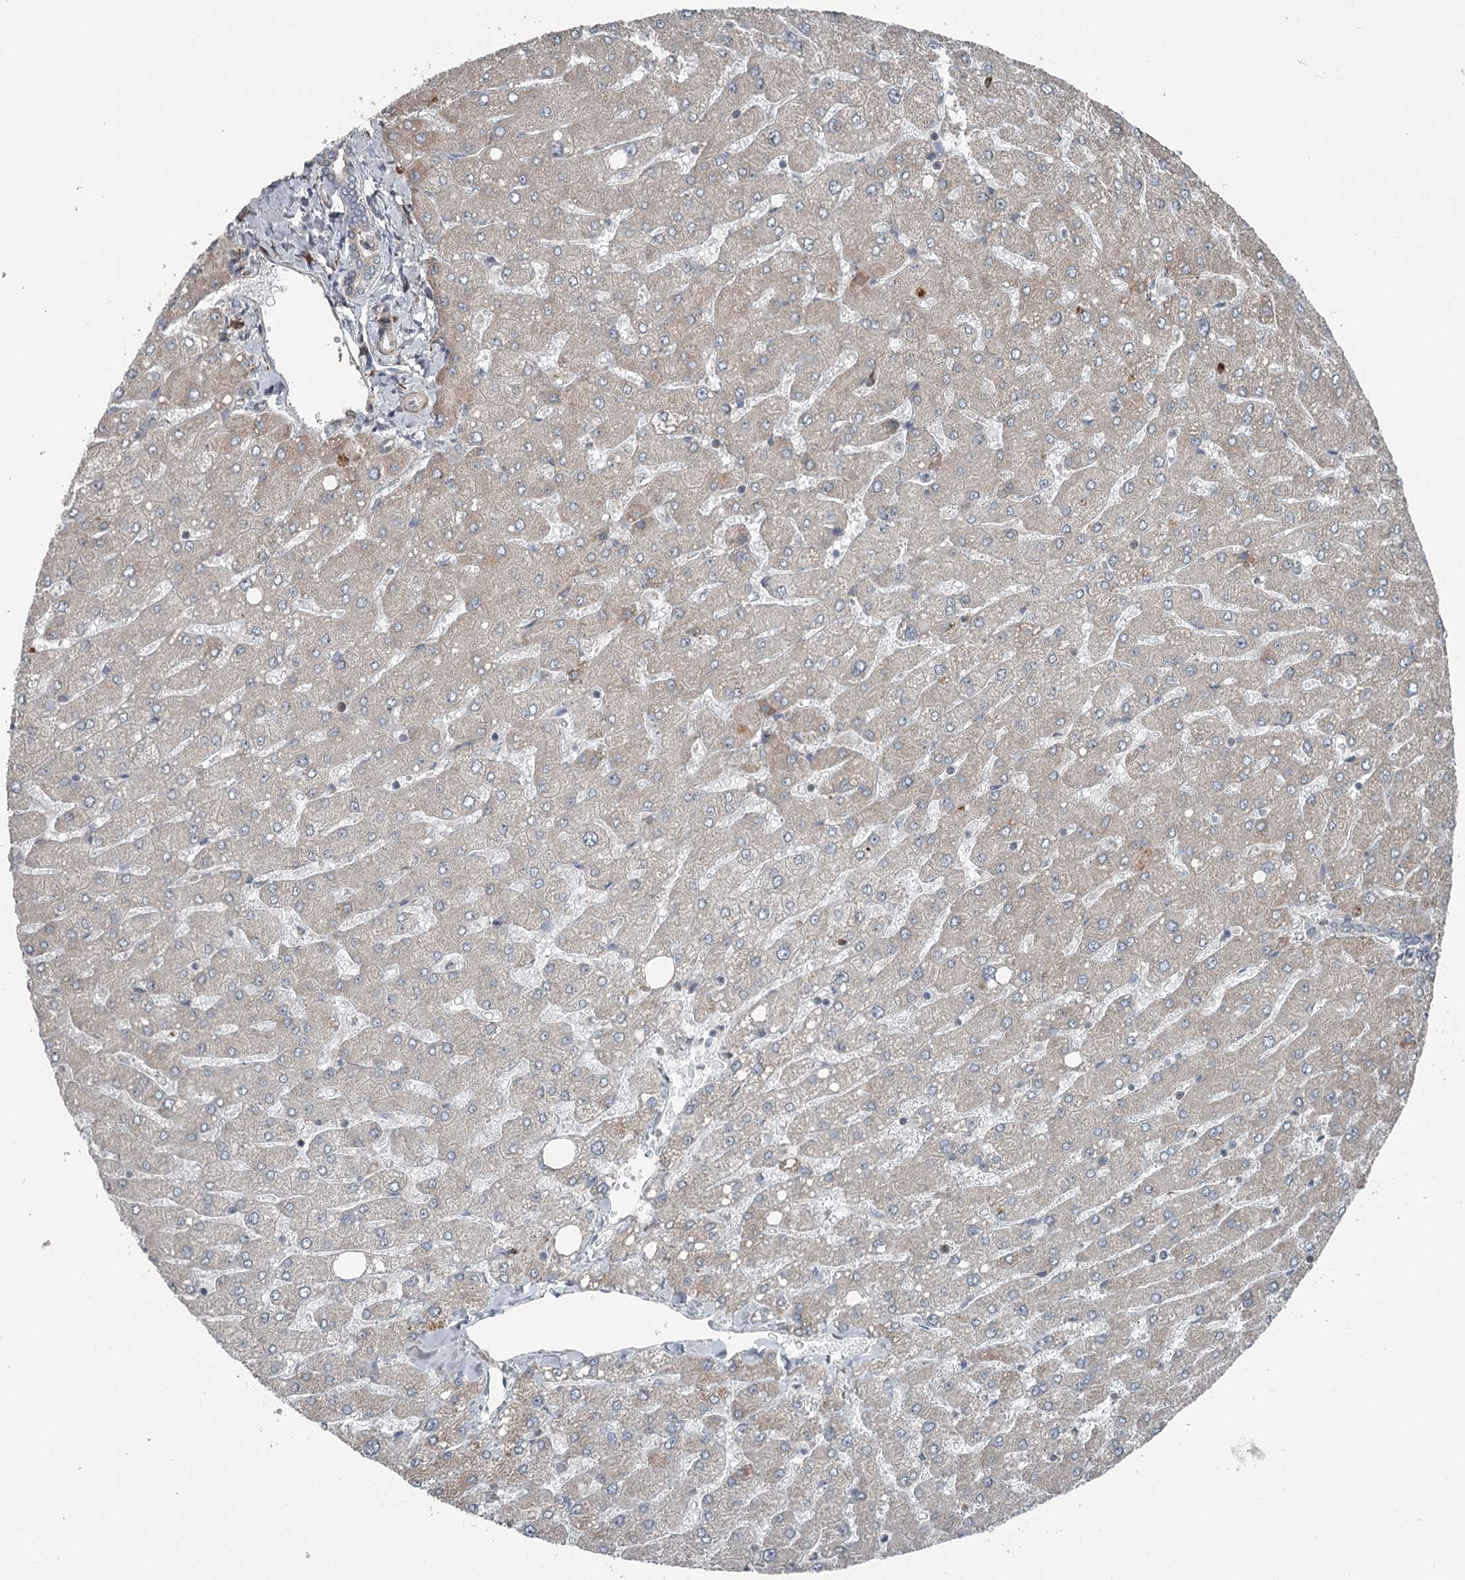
{"staining": {"intensity": "negative", "quantity": "none", "location": "none"}, "tissue": "liver", "cell_type": "Cholangiocytes", "image_type": "normal", "snomed": [{"axis": "morphology", "description": "Normal tissue, NOS"}, {"axis": "topography", "description": "Liver"}], "caption": "A high-resolution histopathology image shows immunohistochemistry (IHC) staining of benign liver, which displays no significant expression in cholangiocytes.", "gene": "RASSF8", "patient": {"sex": "male", "age": 55}}